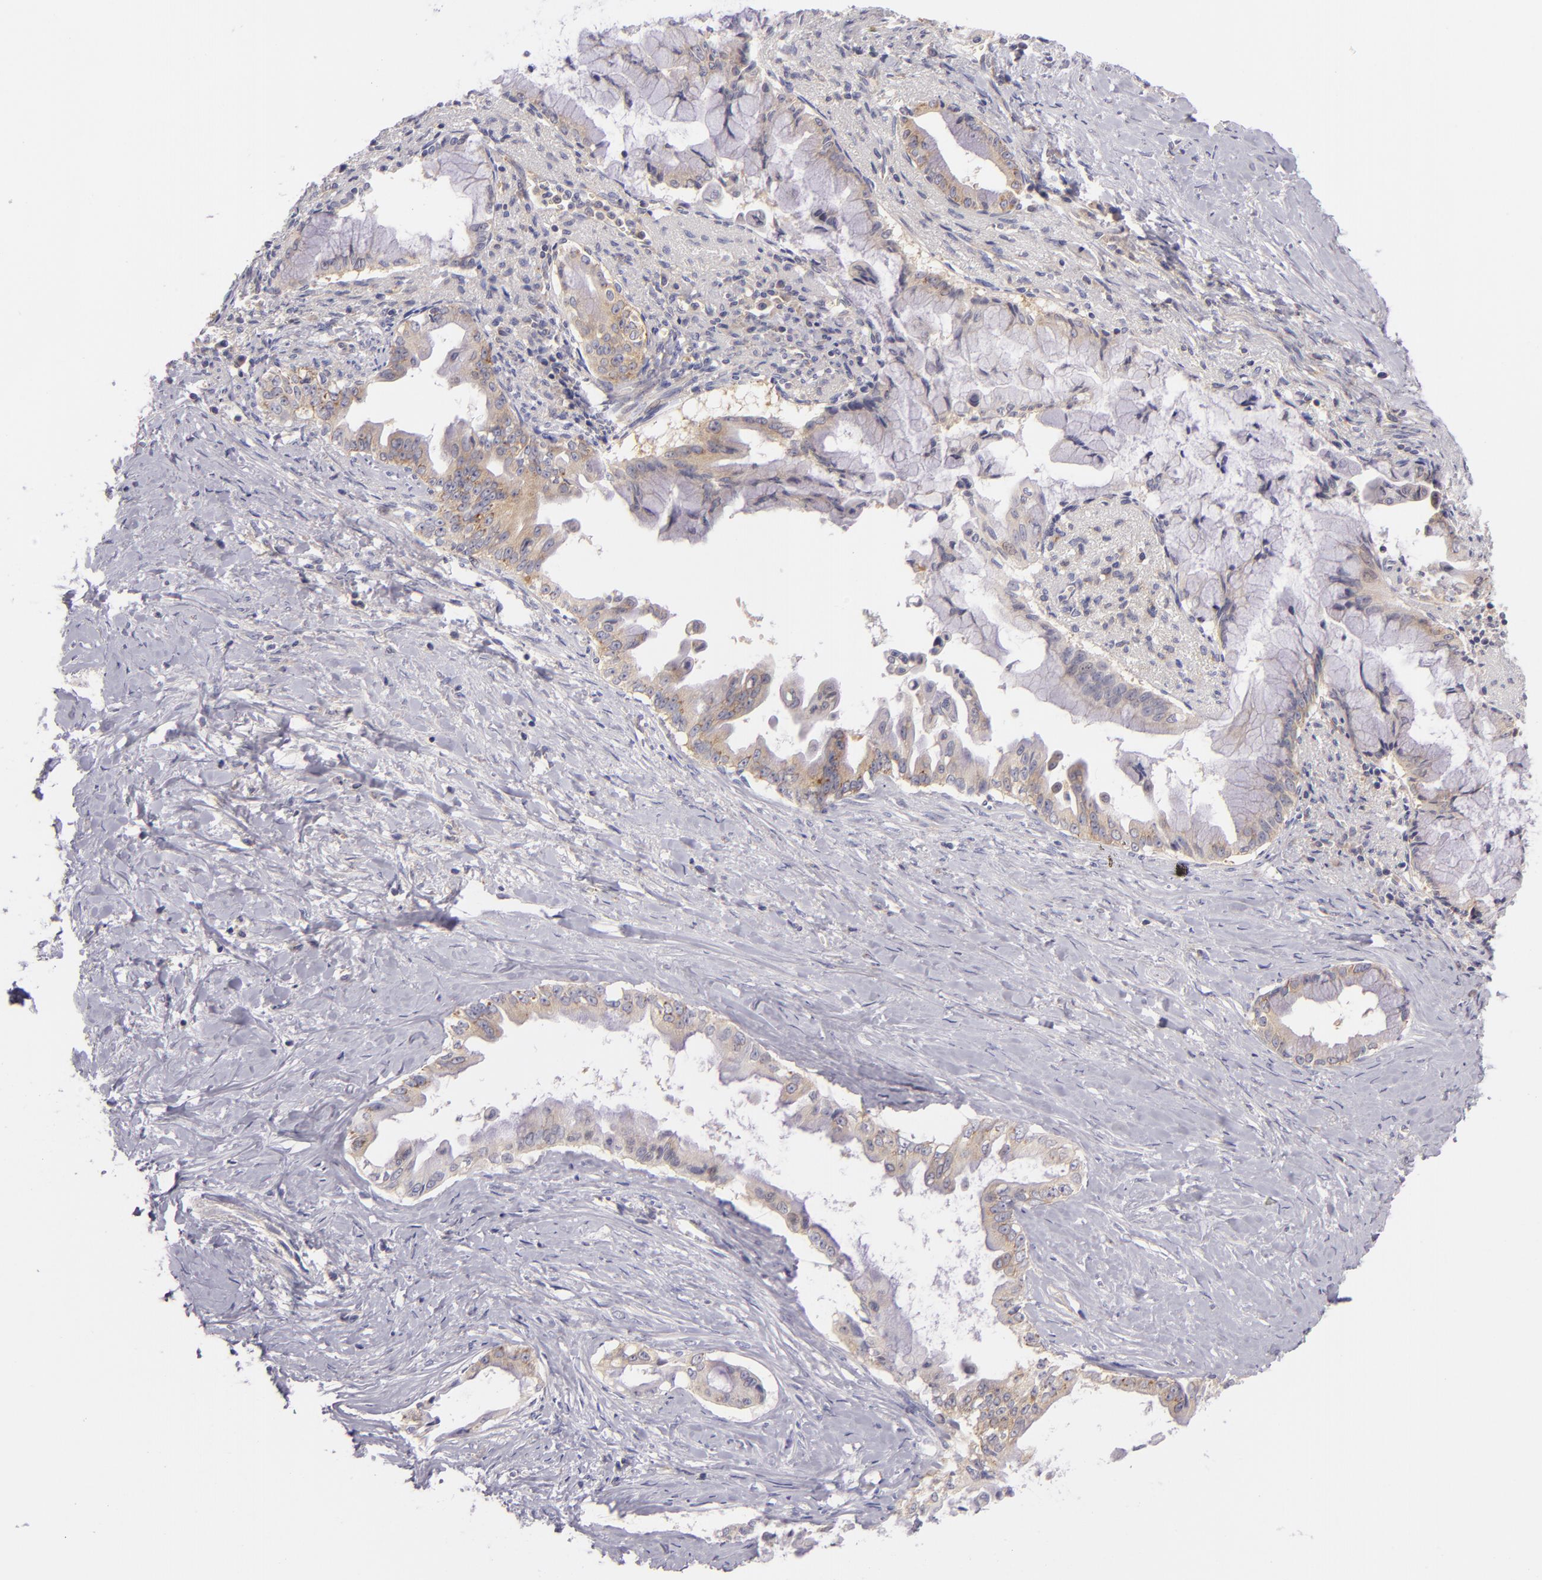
{"staining": {"intensity": "weak", "quantity": "25%-75%", "location": "cytoplasmic/membranous"}, "tissue": "pancreatic cancer", "cell_type": "Tumor cells", "image_type": "cancer", "snomed": [{"axis": "morphology", "description": "Adenocarcinoma, NOS"}, {"axis": "topography", "description": "Pancreas"}], "caption": "Immunohistochemical staining of pancreatic cancer displays low levels of weak cytoplasmic/membranous protein expression in about 25%-75% of tumor cells.", "gene": "UPF3B", "patient": {"sex": "male", "age": 59}}